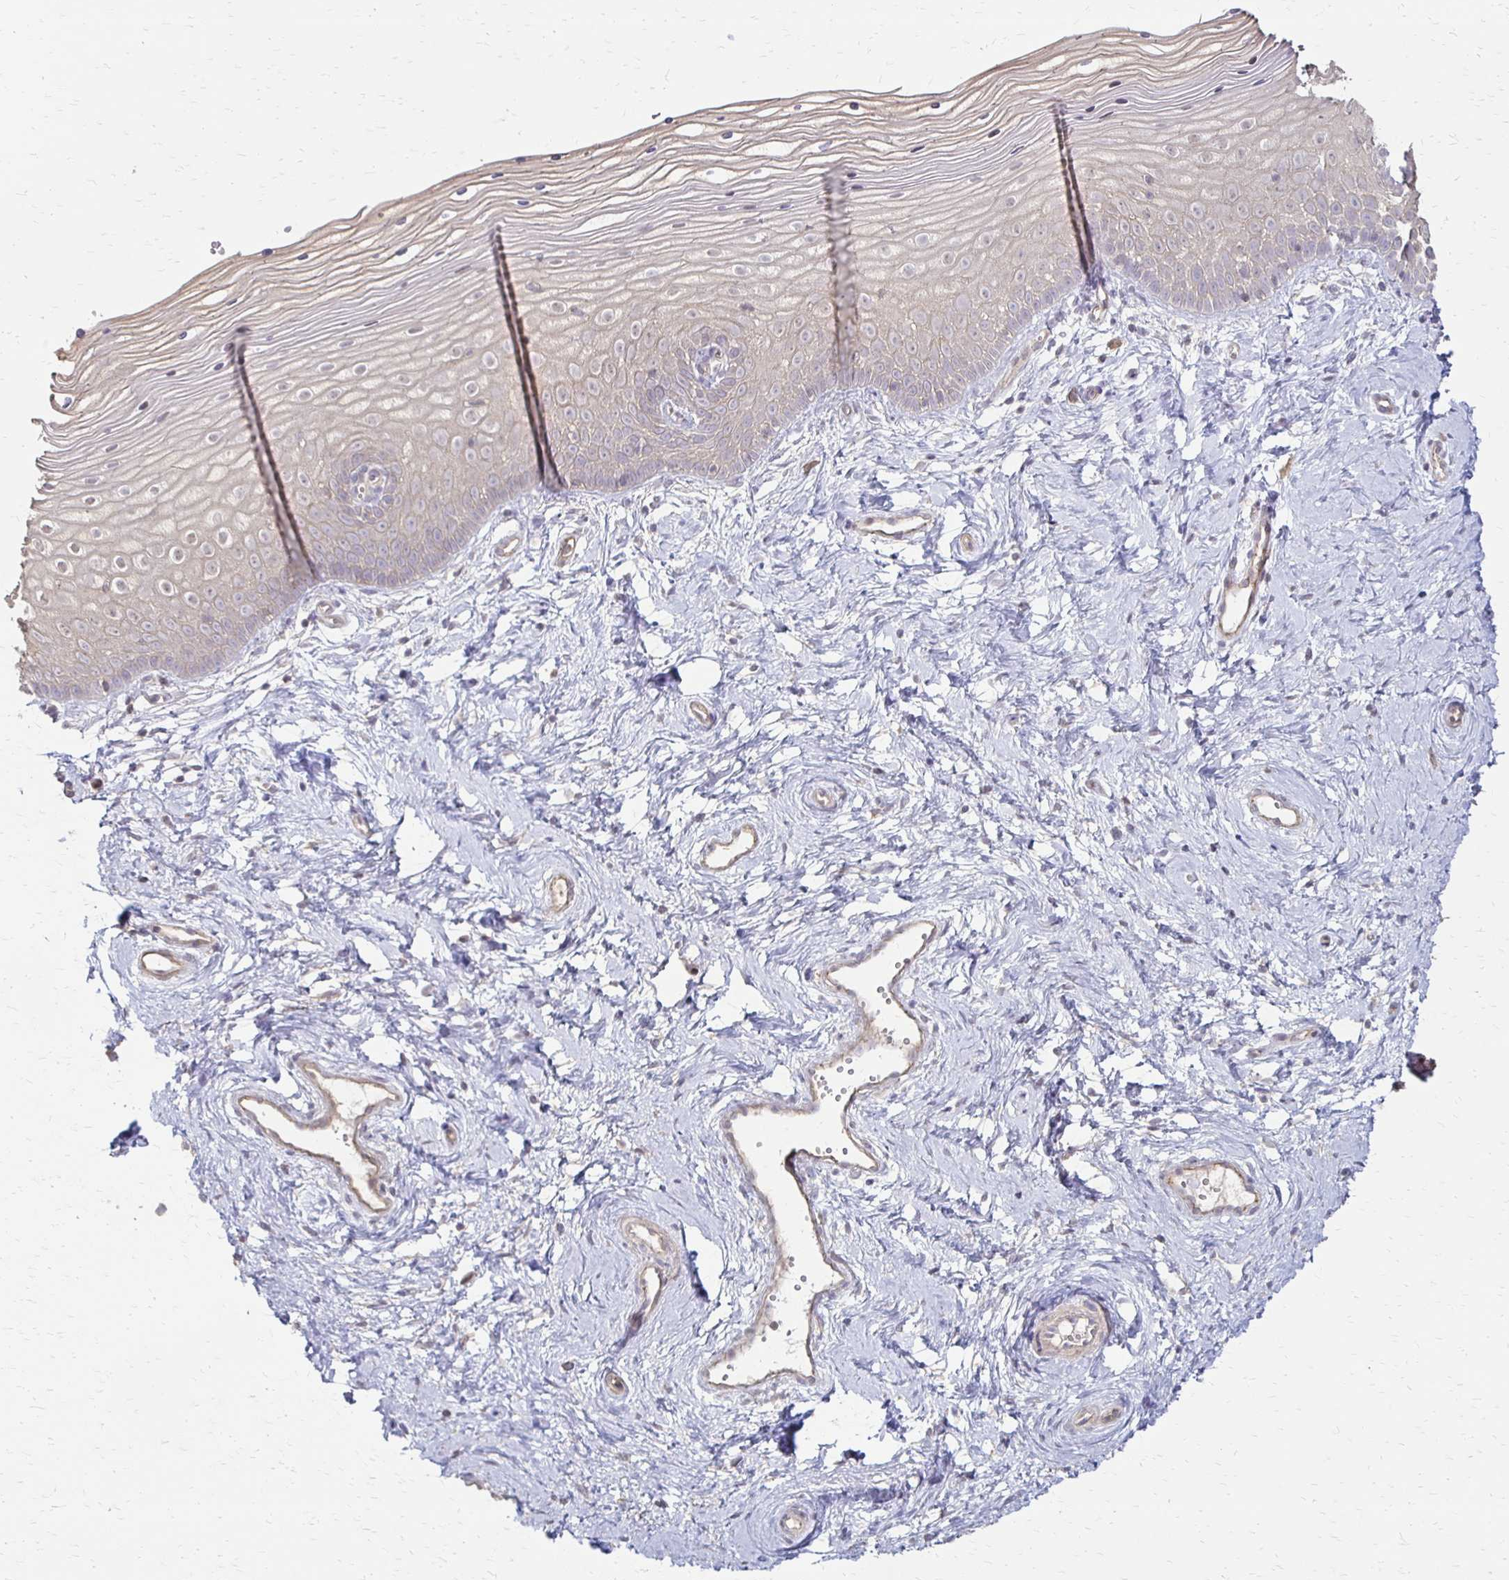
{"staining": {"intensity": "weak", "quantity": "<25%", "location": "cytoplasmic/membranous"}, "tissue": "vagina", "cell_type": "Squamous epithelial cells", "image_type": "normal", "snomed": [{"axis": "morphology", "description": "Normal tissue, NOS"}, {"axis": "topography", "description": "Vagina"}], "caption": "An image of human vagina is negative for staining in squamous epithelial cells. (IHC, brightfield microscopy, high magnification).", "gene": "CFL2", "patient": {"sex": "female", "age": 38}}